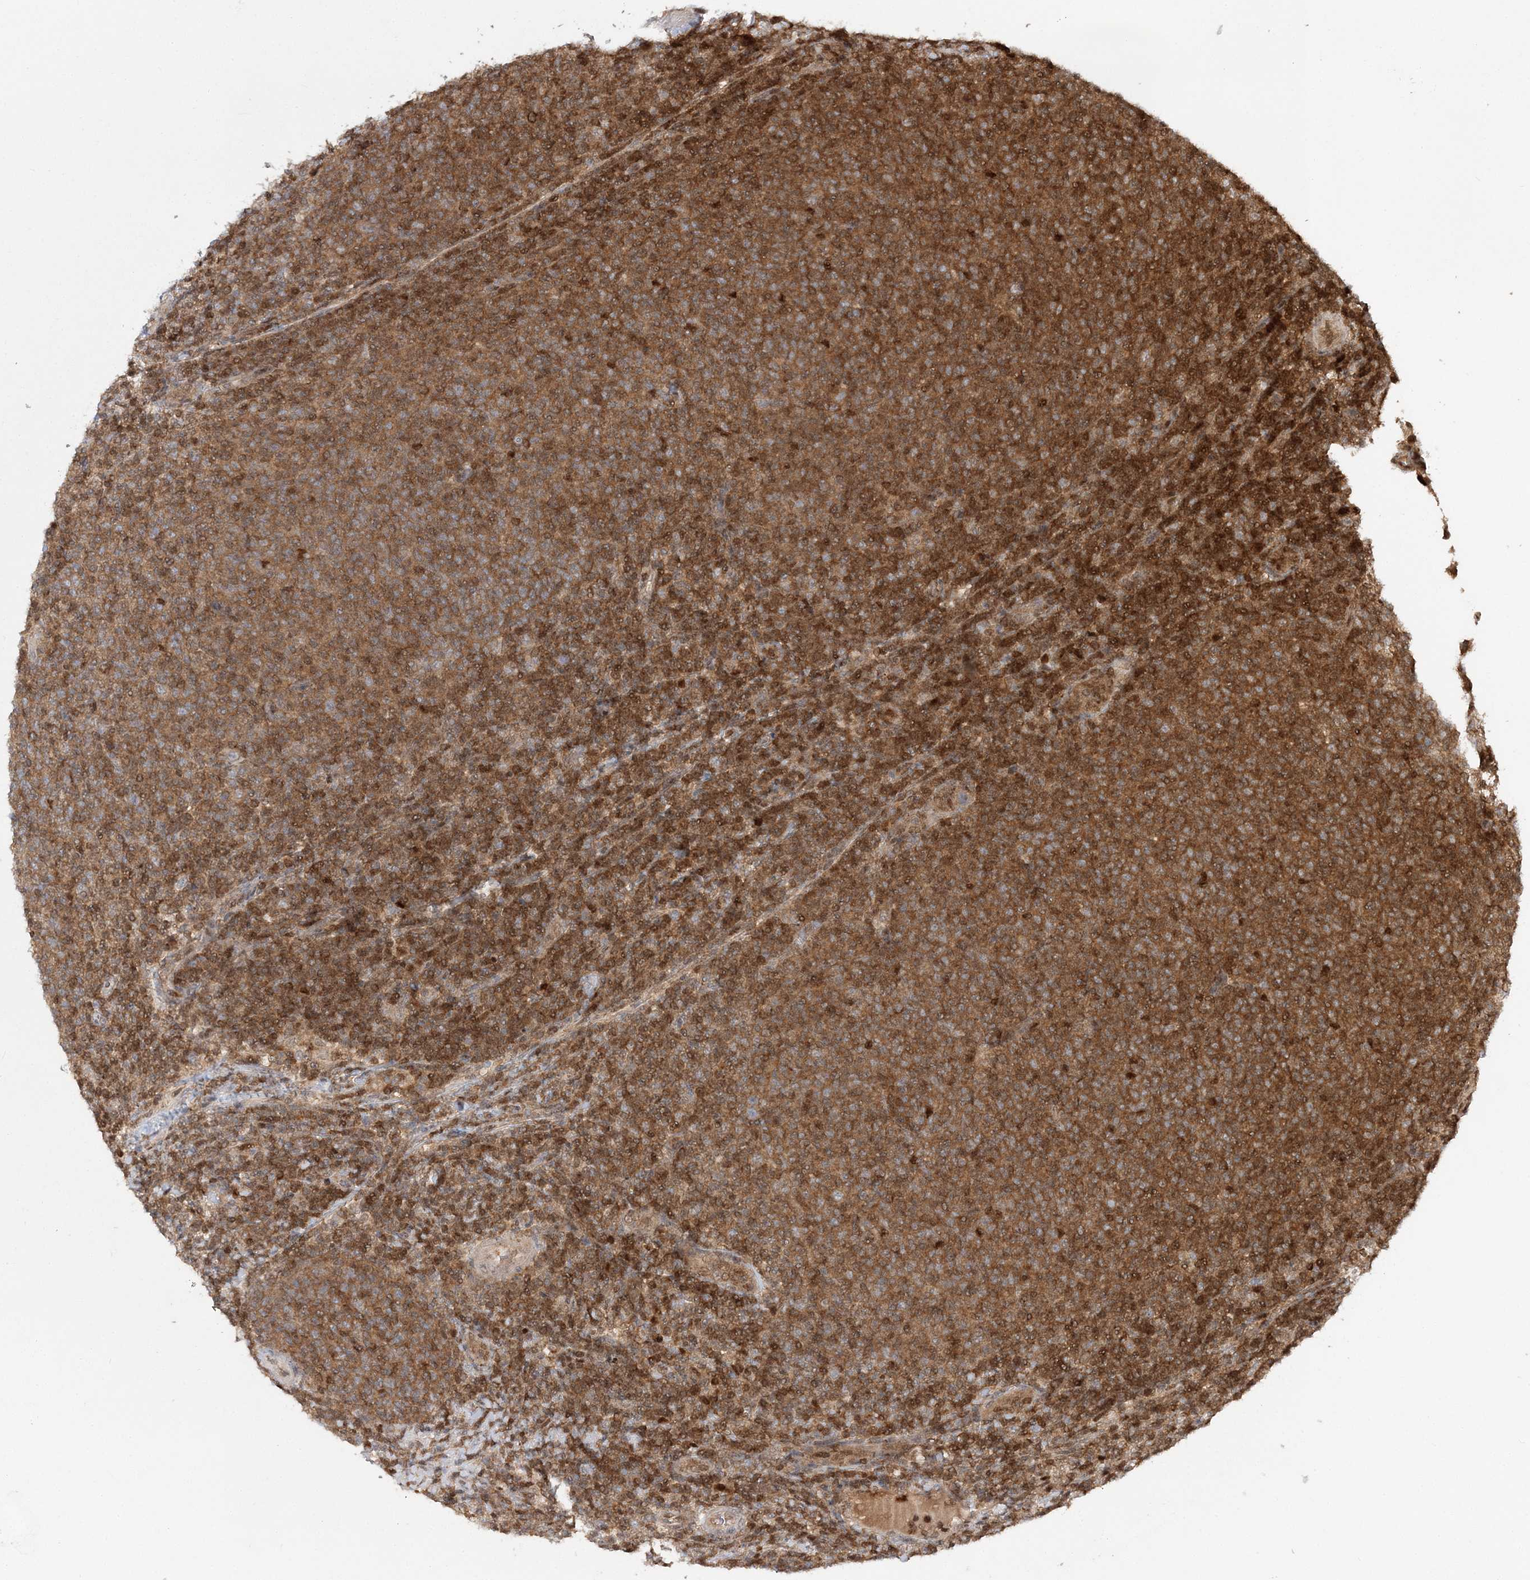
{"staining": {"intensity": "strong", "quantity": ">75%", "location": "cytoplasmic/membranous"}, "tissue": "lymphoma", "cell_type": "Tumor cells", "image_type": "cancer", "snomed": [{"axis": "morphology", "description": "Malignant lymphoma, non-Hodgkin's type, Low grade"}, {"axis": "topography", "description": "Lymph node"}], "caption": "An image of lymphoma stained for a protein displays strong cytoplasmic/membranous brown staining in tumor cells. (Brightfield microscopy of DAB IHC at high magnification).", "gene": "NIF3L1", "patient": {"sex": "male", "age": 66}}